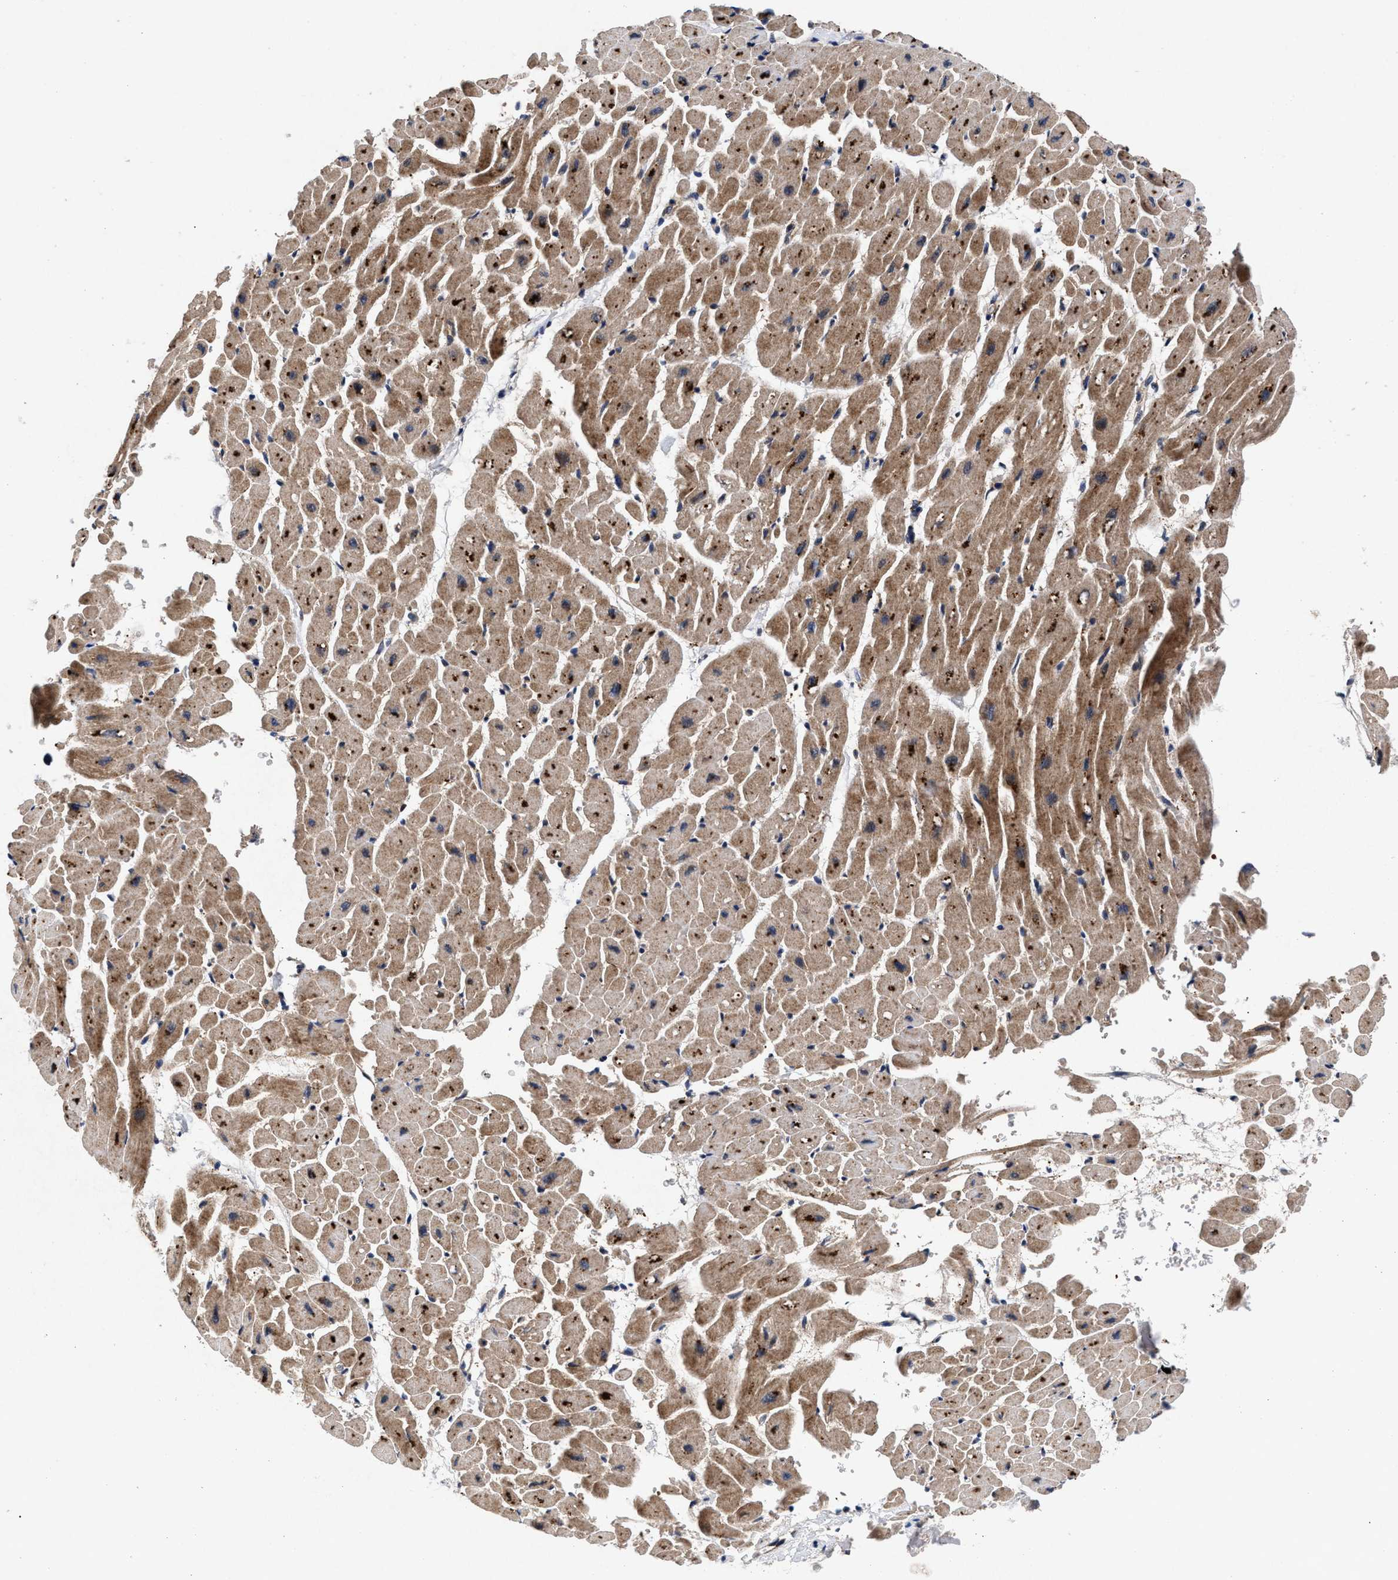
{"staining": {"intensity": "strong", "quantity": ">75%", "location": "cytoplasmic/membranous"}, "tissue": "heart muscle", "cell_type": "Cardiomyocytes", "image_type": "normal", "snomed": [{"axis": "morphology", "description": "Normal tissue, NOS"}, {"axis": "topography", "description": "Heart"}], "caption": "DAB immunohistochemical staining of unremarkable human heart muscle displays strong cytoplasmic/membranous protein positivity in about >75% of cardiomyocytes. (DAB (3,3'-diaminobenzidine) = brown stain, brightfield microscopy at high magnification).", "gene": "NFKB2", "patient": {"sex": "male", "age": 45}}